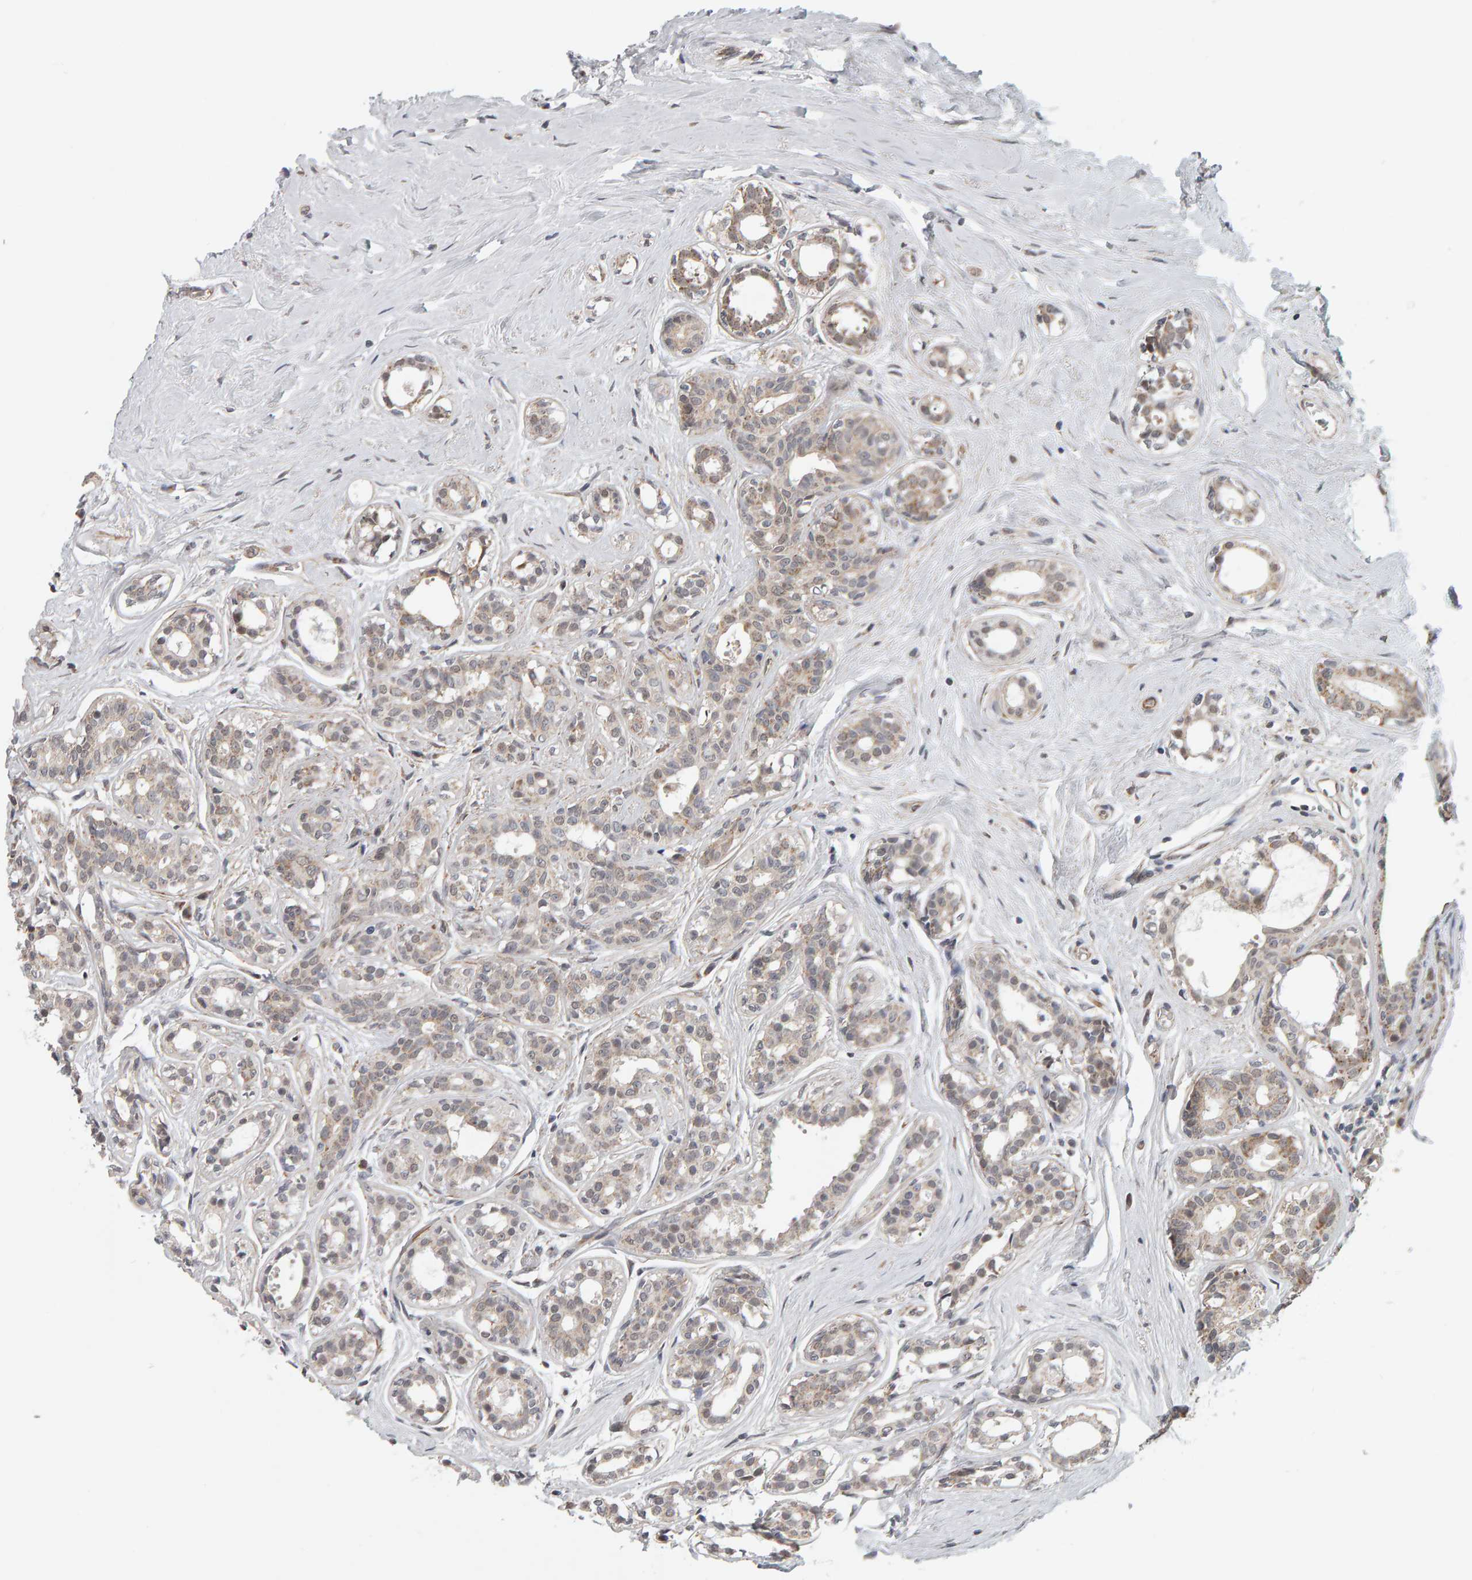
{"staining": {"intensity": "weak", "quantity": "25%-75%", "location": "cytoplasmic/membranous"}, "tissue": "breast cancer", "cell_type": "Tumor cells", "image_type": "cancer", "snomed": [{"axis": "morphology", "description": "Duct carcinoma"}, {"axis": "topography", "description": "Breast"}], "caption": "This image reveals immunohistochemistry (IHC) staining of human breast cancer, with low weak cytoplasmic/membranous staining in approximately 25%-75% of tumor cells.", "gene": "DAP3", "patient": {"sex": "female", "age": 55}}